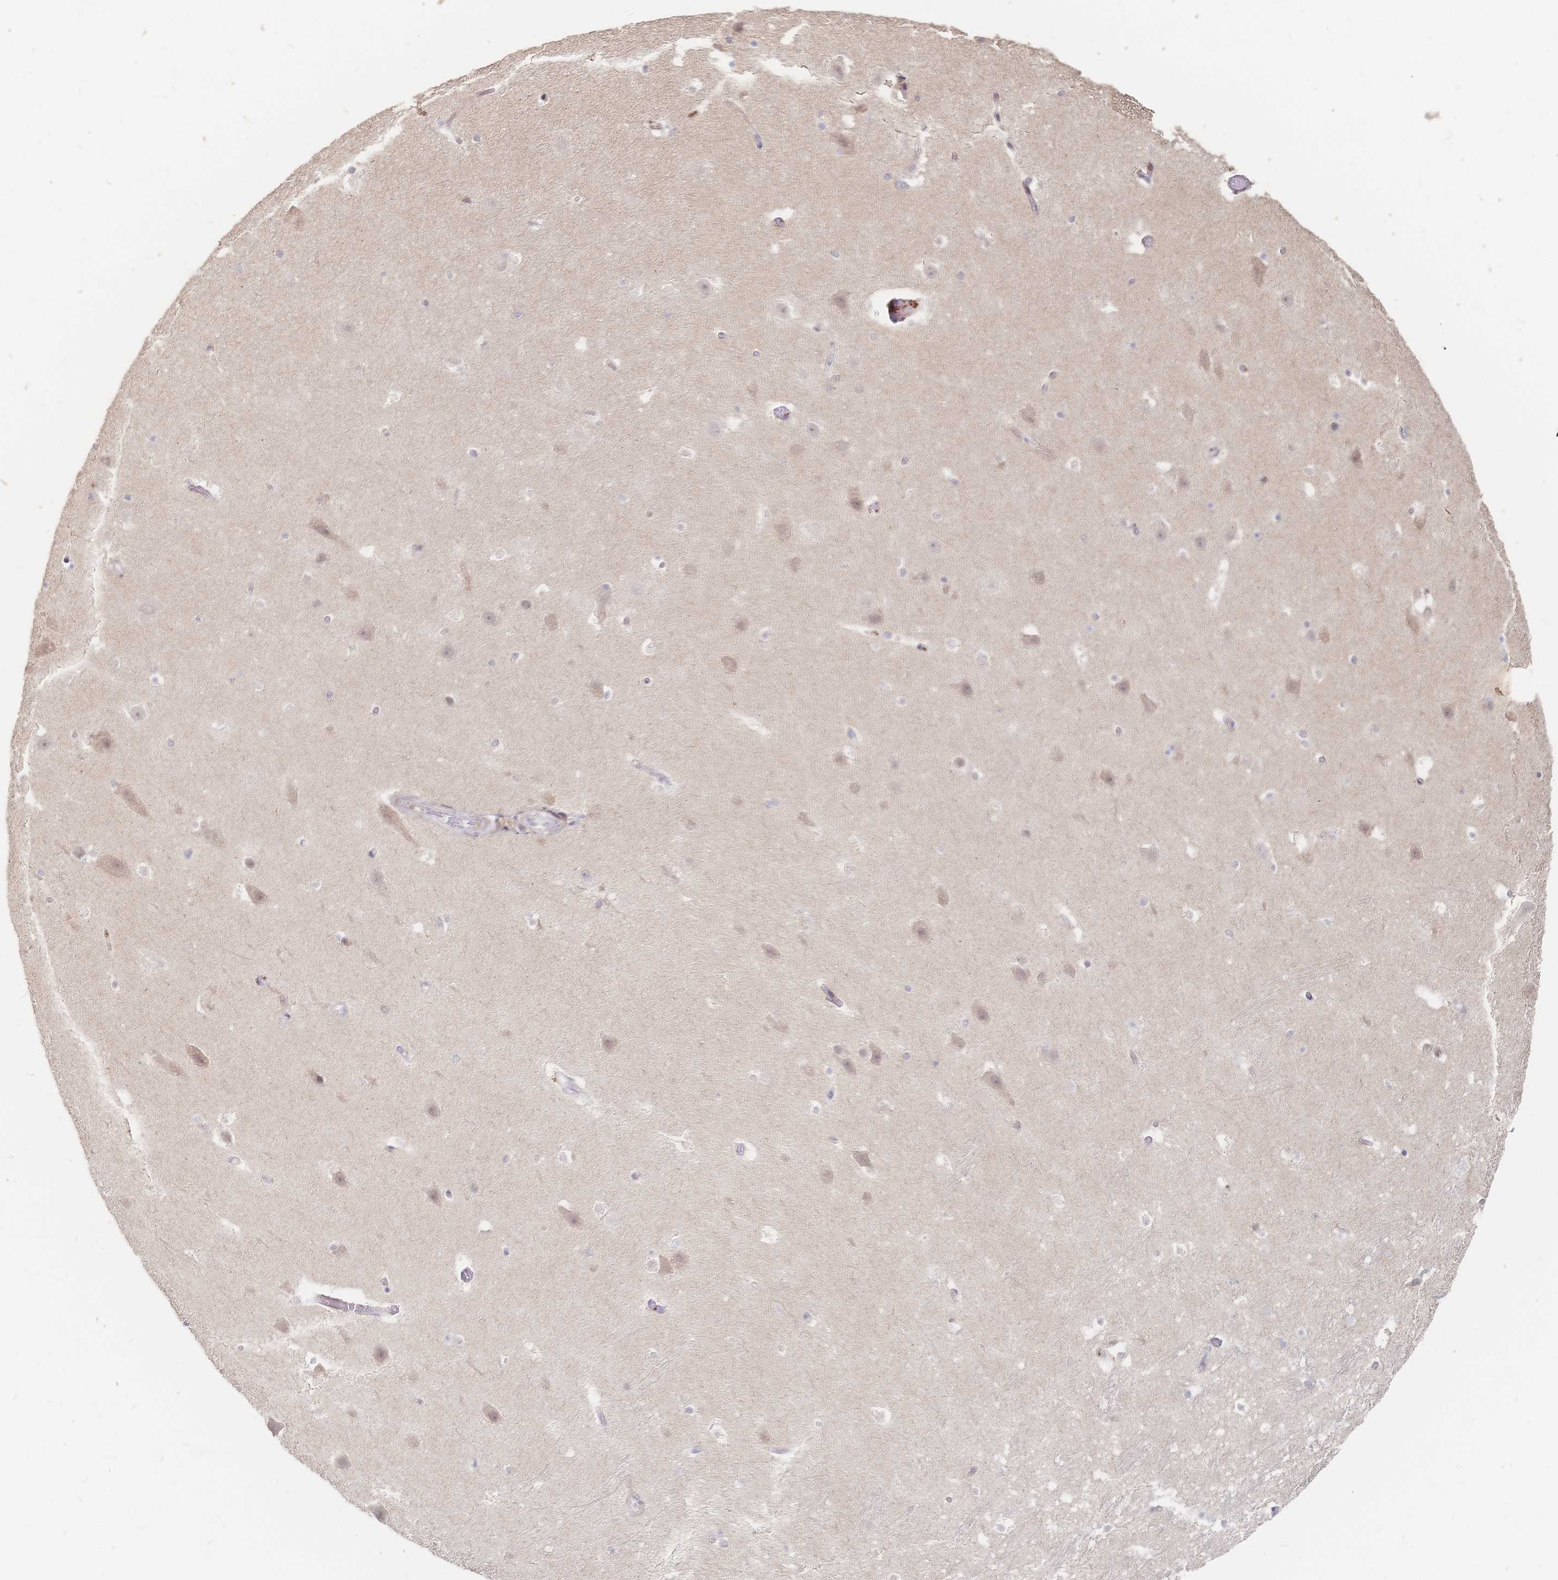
{"staining": {"intensity": "negative", "quantity": "none", "location": "none"}, "tissue": "hippocampus", "cell_type": "Glial cells", "image_type": "normal", "snomed": [{"axis": "morphology", "description": "Normal tissue, NOS"}, {"axis": "topography", "description": "Hippocampus"}], "caption": "The micrograph reveals no staining of glial cells in normal hippocampus.", "gene": "LRP5", "patient": {"sex": "male", "age": 26}}